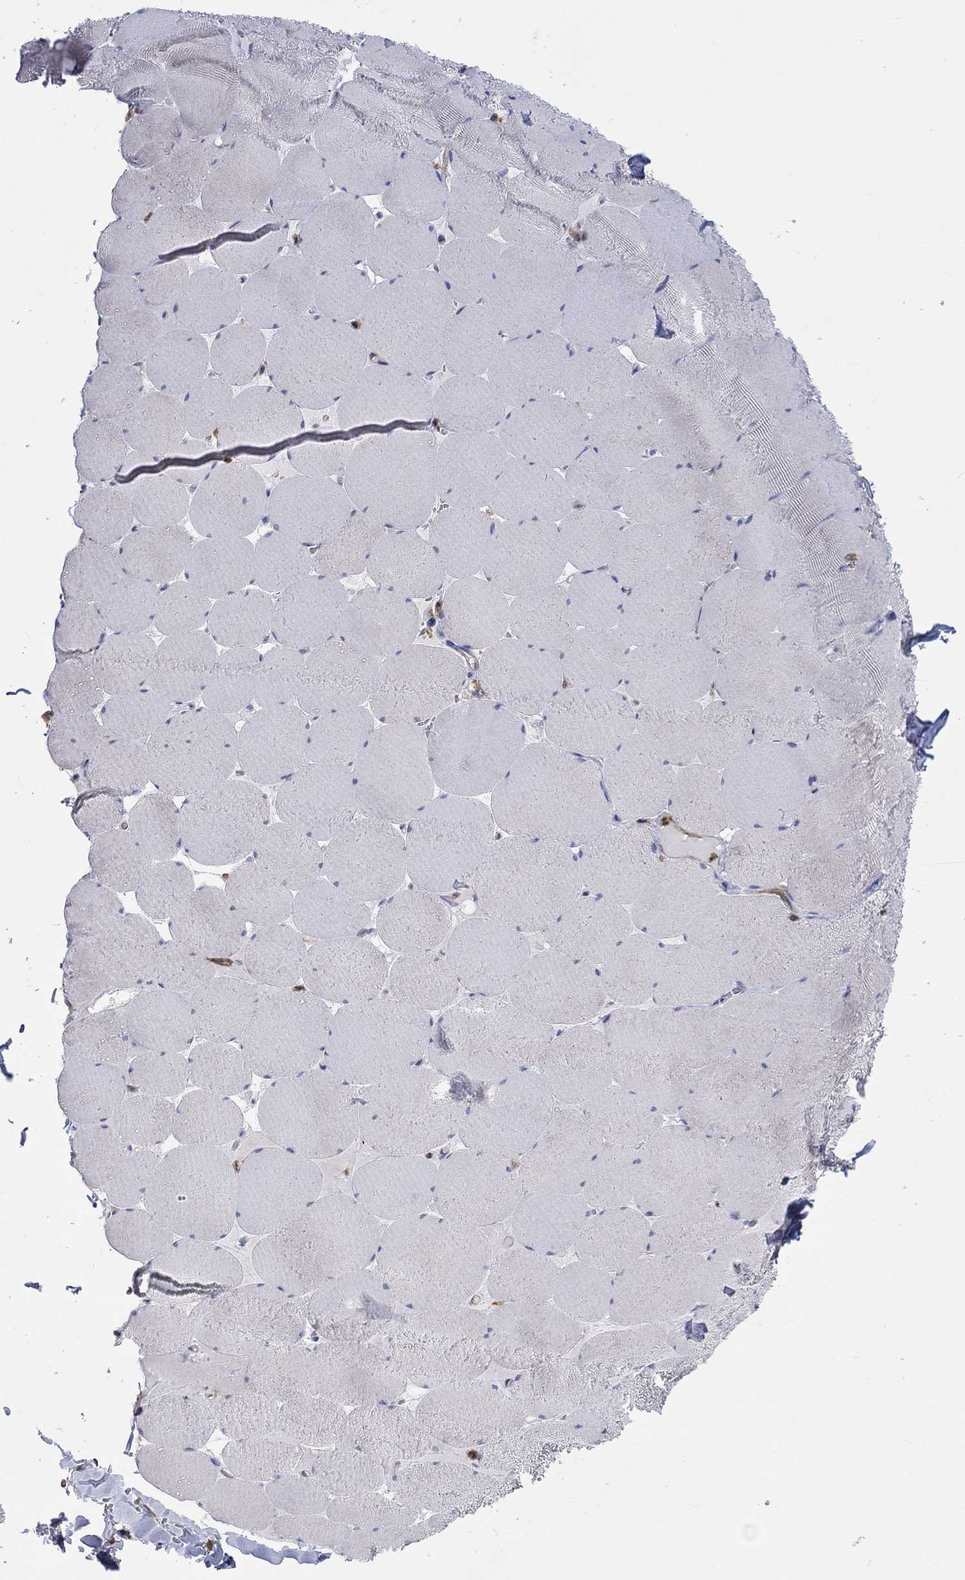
{"staining": {"intensity": "negative", "quantity": "none", "location": "none"}, "tissue": "skeletal muscle", "cell_type": "Myocytes", "image_type": "normal", "snomed": [{"axis": "morphology", "description": "Normal tissue, NOS"}, {"axis": "morphology", "description": "Malignant melanoma, Metastatic site"}, {"axis": "topography", "description": "Skeletal muscle"}], "caption": "This is an IHC micrograph of unremarkable human skeletal muscle. There is no expression in myocytes.", "gene": "TGM2", "patient": {"sex": "male", "age": 50}}